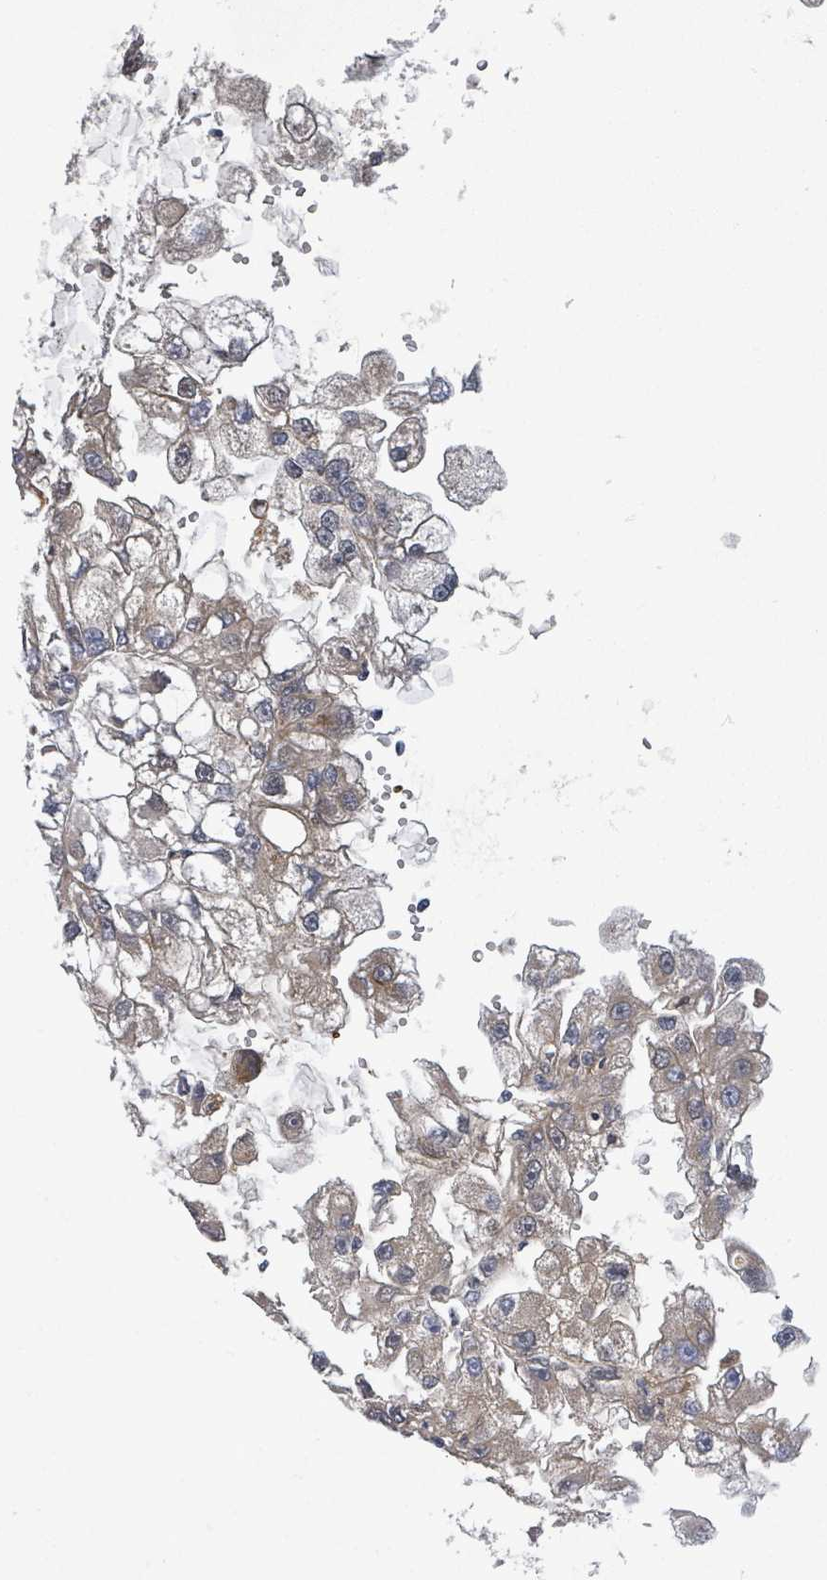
{"staining": {"intensity": "weak", "quantity": ">75%", "location": "cytoplasmic/membranous"}, "tissue": "renal cancer", "cell_type": "Tumor cells", "image_type": "cancer", "snomed": [{"axis": "morphology", "description": "Adenocarcinoma, NOS"}, {"axis": "topography", "description": "Kidney"}], "caption": "A brown stain shows weak cytoplasmic/membranous expression of a protein in adenocarcinoma (renal) tumor cells. Immunohistochemistry stains the protein of interest in brown and the nuclei are stained blue.", "gene": "STARD4", "patient": {"sex": "male", "age": 63}}